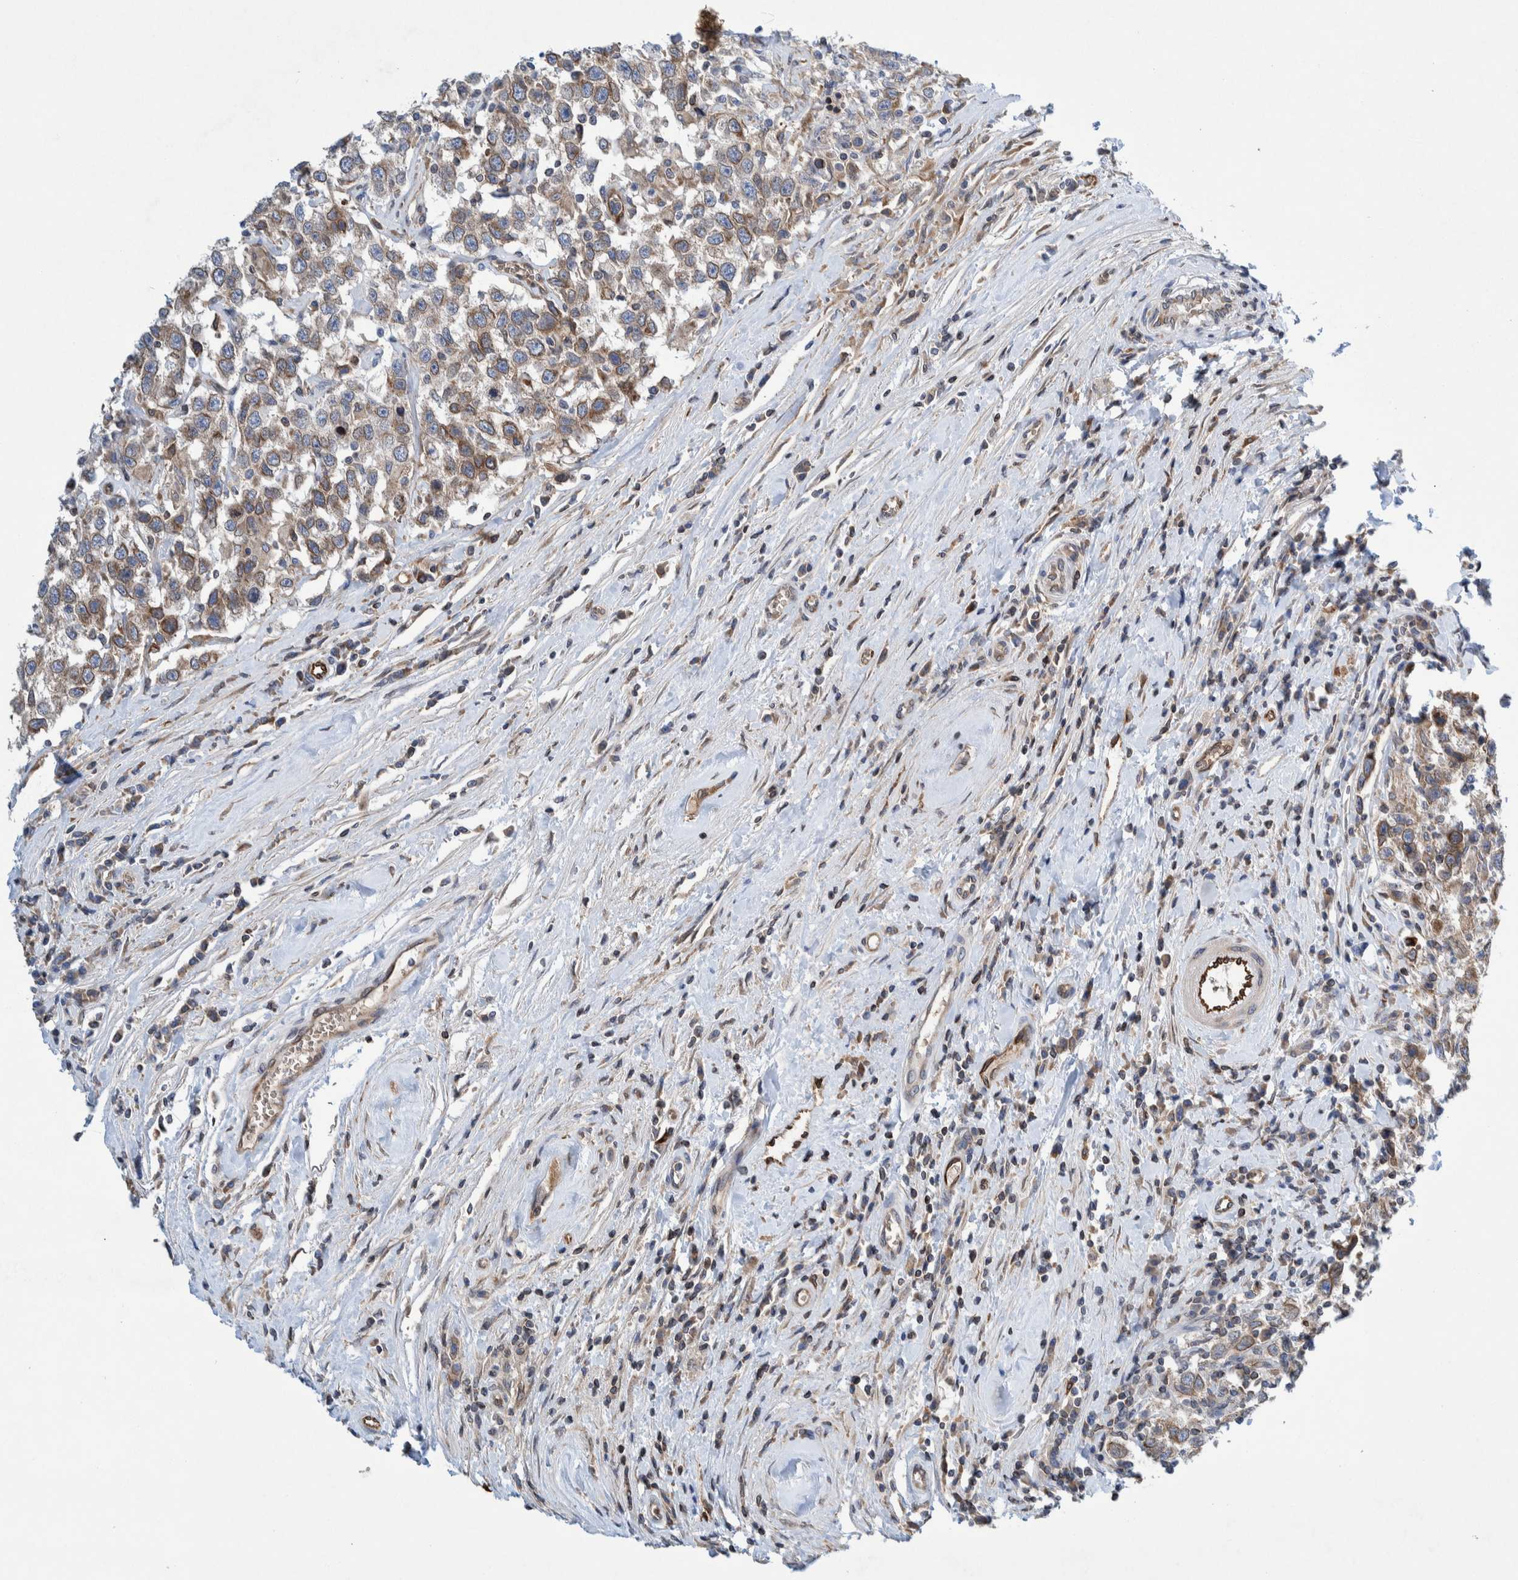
{"staining": {"intensity": "weak", "quantity": "25%-75%", "location": "cytoplasmic/membranous"}, "tissue": "testis cancer", "cell_type": "Tumor cells", "image_type": "cancer", "snomed": [{"axis": "morphology", "description": "Seminoma, NOS"}, {"axis": "topography", "description": "Testis"}], "caption": "Testis cancer was stained to show a protein in brown. There is low levels of weak cytoplasmic/membranous positivity in about 25%-75% of tumor cells.", "gene": "THEM6", "patient": {"sex": "male", "age": 41}}